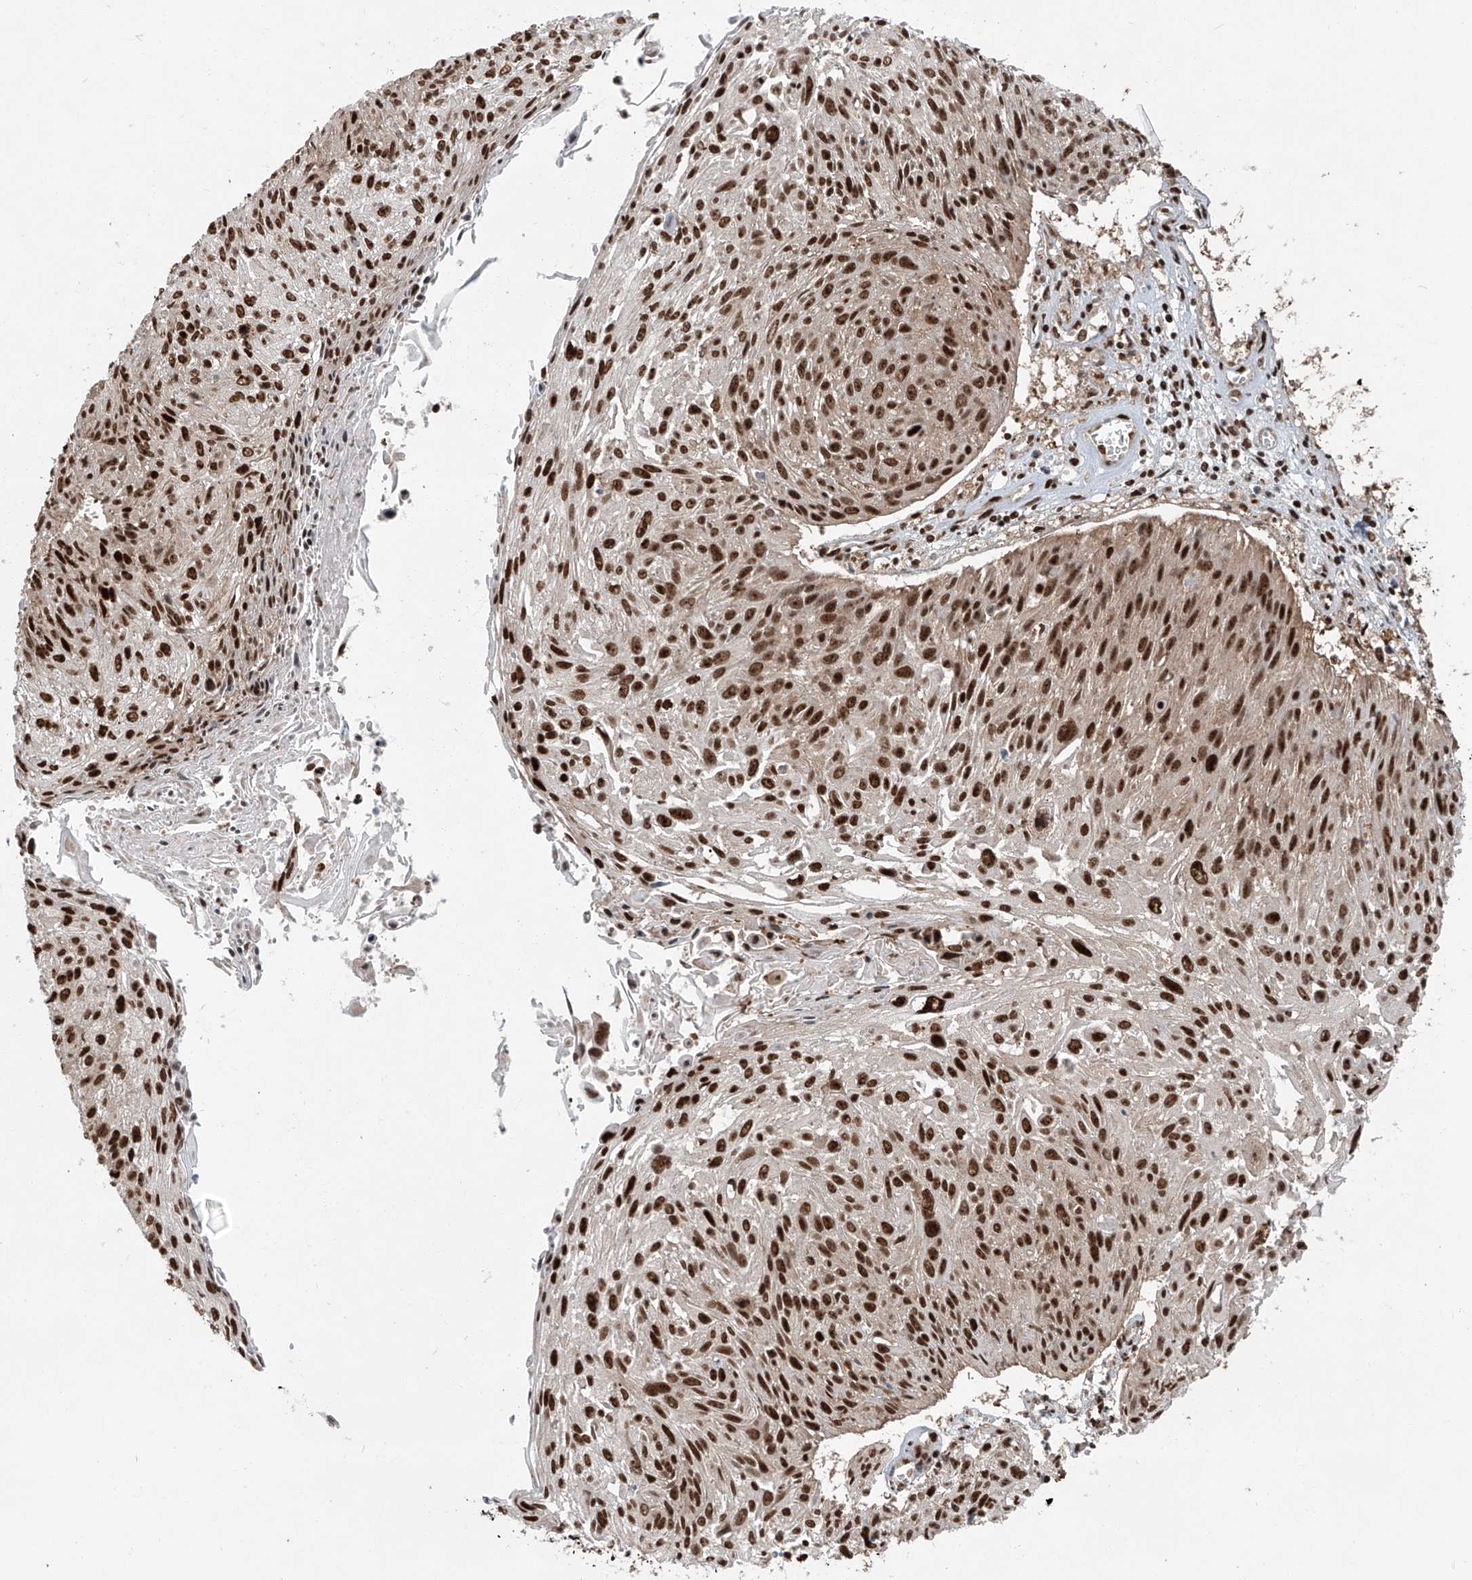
{"staining": {"intensity": "strong", "quantity": ">75%", "location": "nuclear"}, "tissue": "cervical cancer", "cell_type": "Tumor cells", "image_type": "cancer", "snomed": [{"axis": "morphology", "description": "Squamous cell carcinoma, NOS"}, {"axis": "topography", "description": "Cervix"}], "caption": "There is high levels of strong nuclear positivity in tumor cells of squamous cell carcinoma (cervical), as demonstrated by immunohistochemical staining (brown color).", "gene": "FAM193B", "patient": {"sex": "female", "age": 51}}